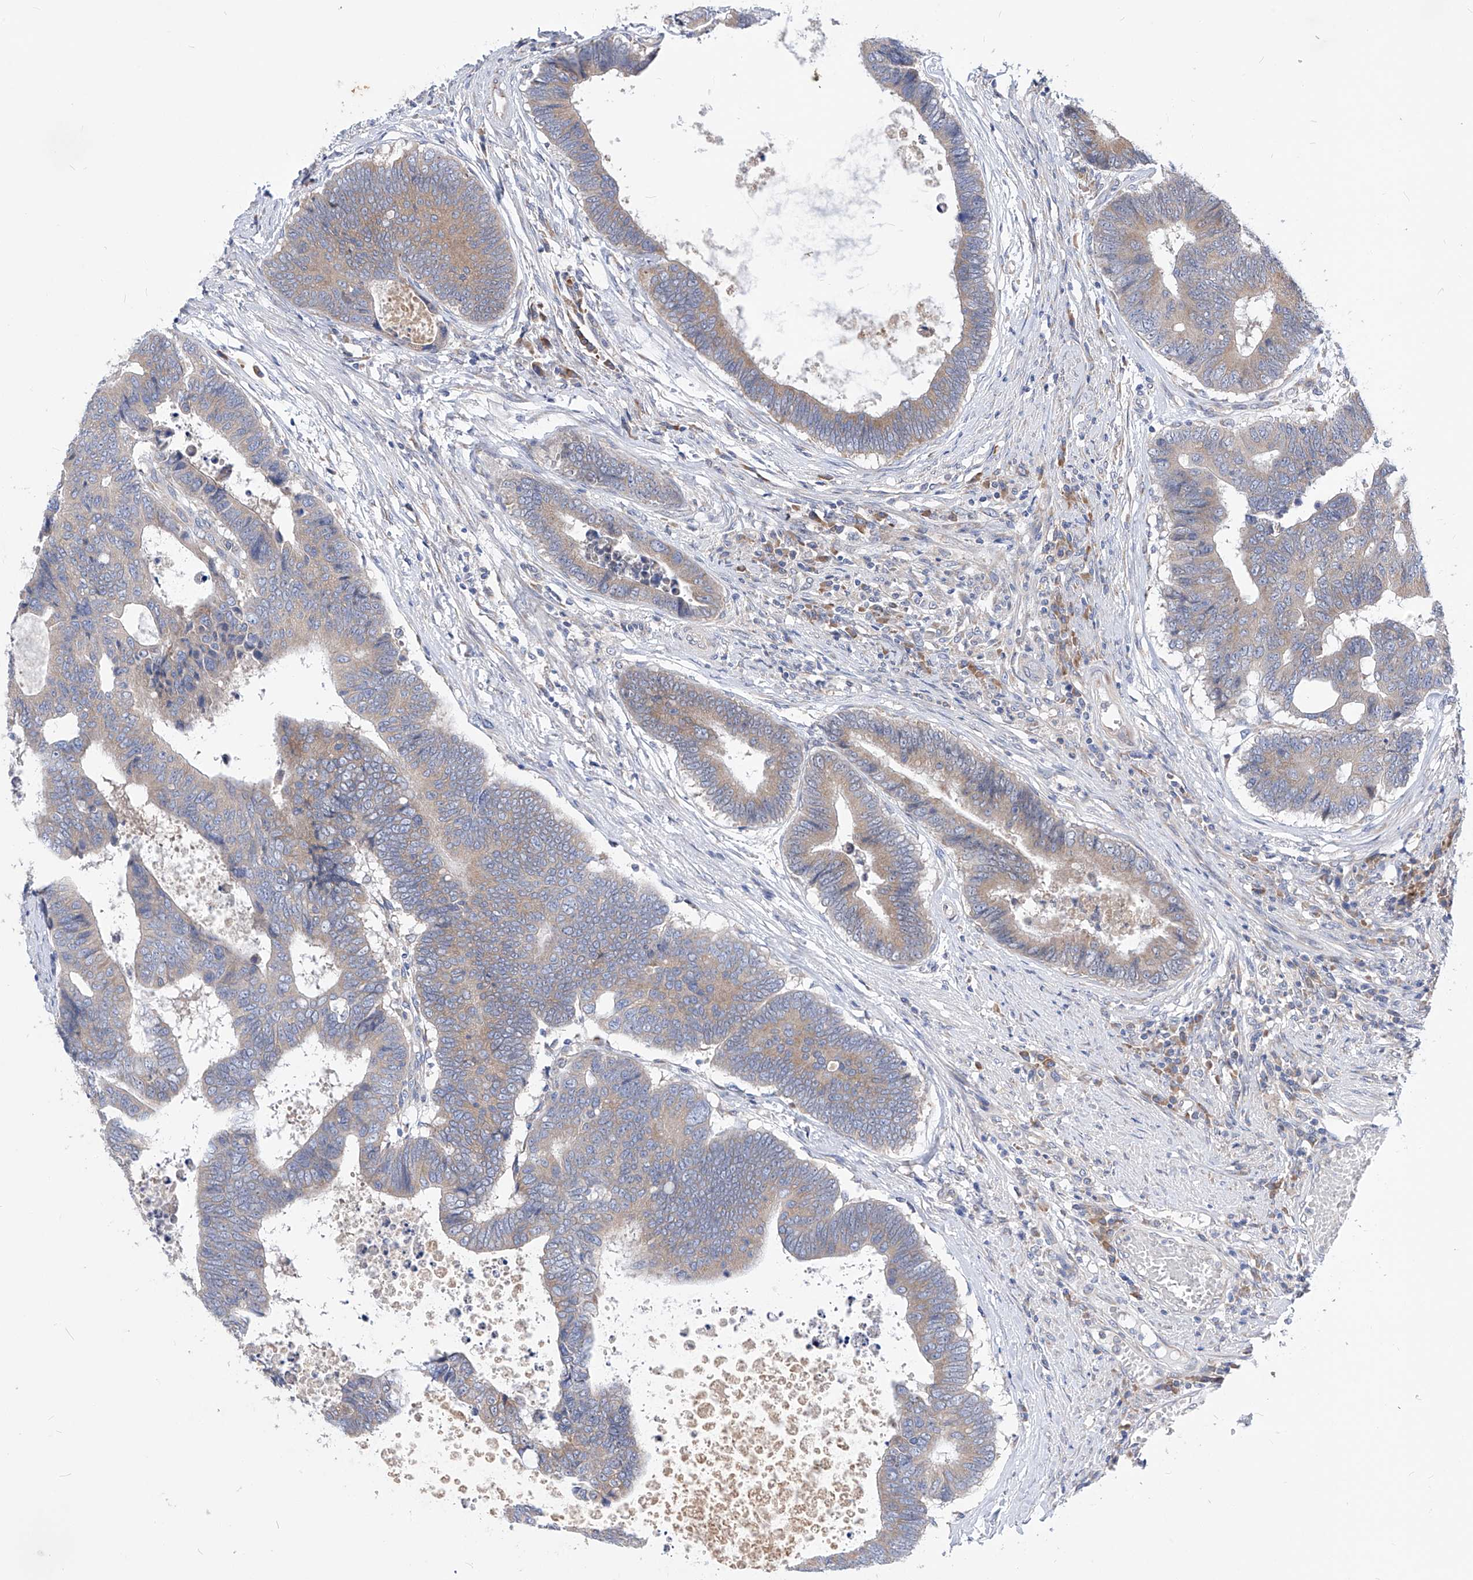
{"staining": {"intensity": "weak", "quantity": ">75%", "location": "cytoplasmic/membranous"}, "tissue": "colorectal cancer", "cell_type": "Tumor cells", "image_type": "cancer", "snomed": [{"axis": "morphology", "description": "Adenocarcinoma, NOS"}, {"axis": "topography", "description": "Rectum"}], "caption": "About >75% of tumor cells in colorectal cancer (adenocarcinoma) reveal weak cytoplasmic/membranous protein staining as visualized by brown immunohistochemical staining.", "gene": "UFL1", "patient": {"sex": "male", "age": 84}}